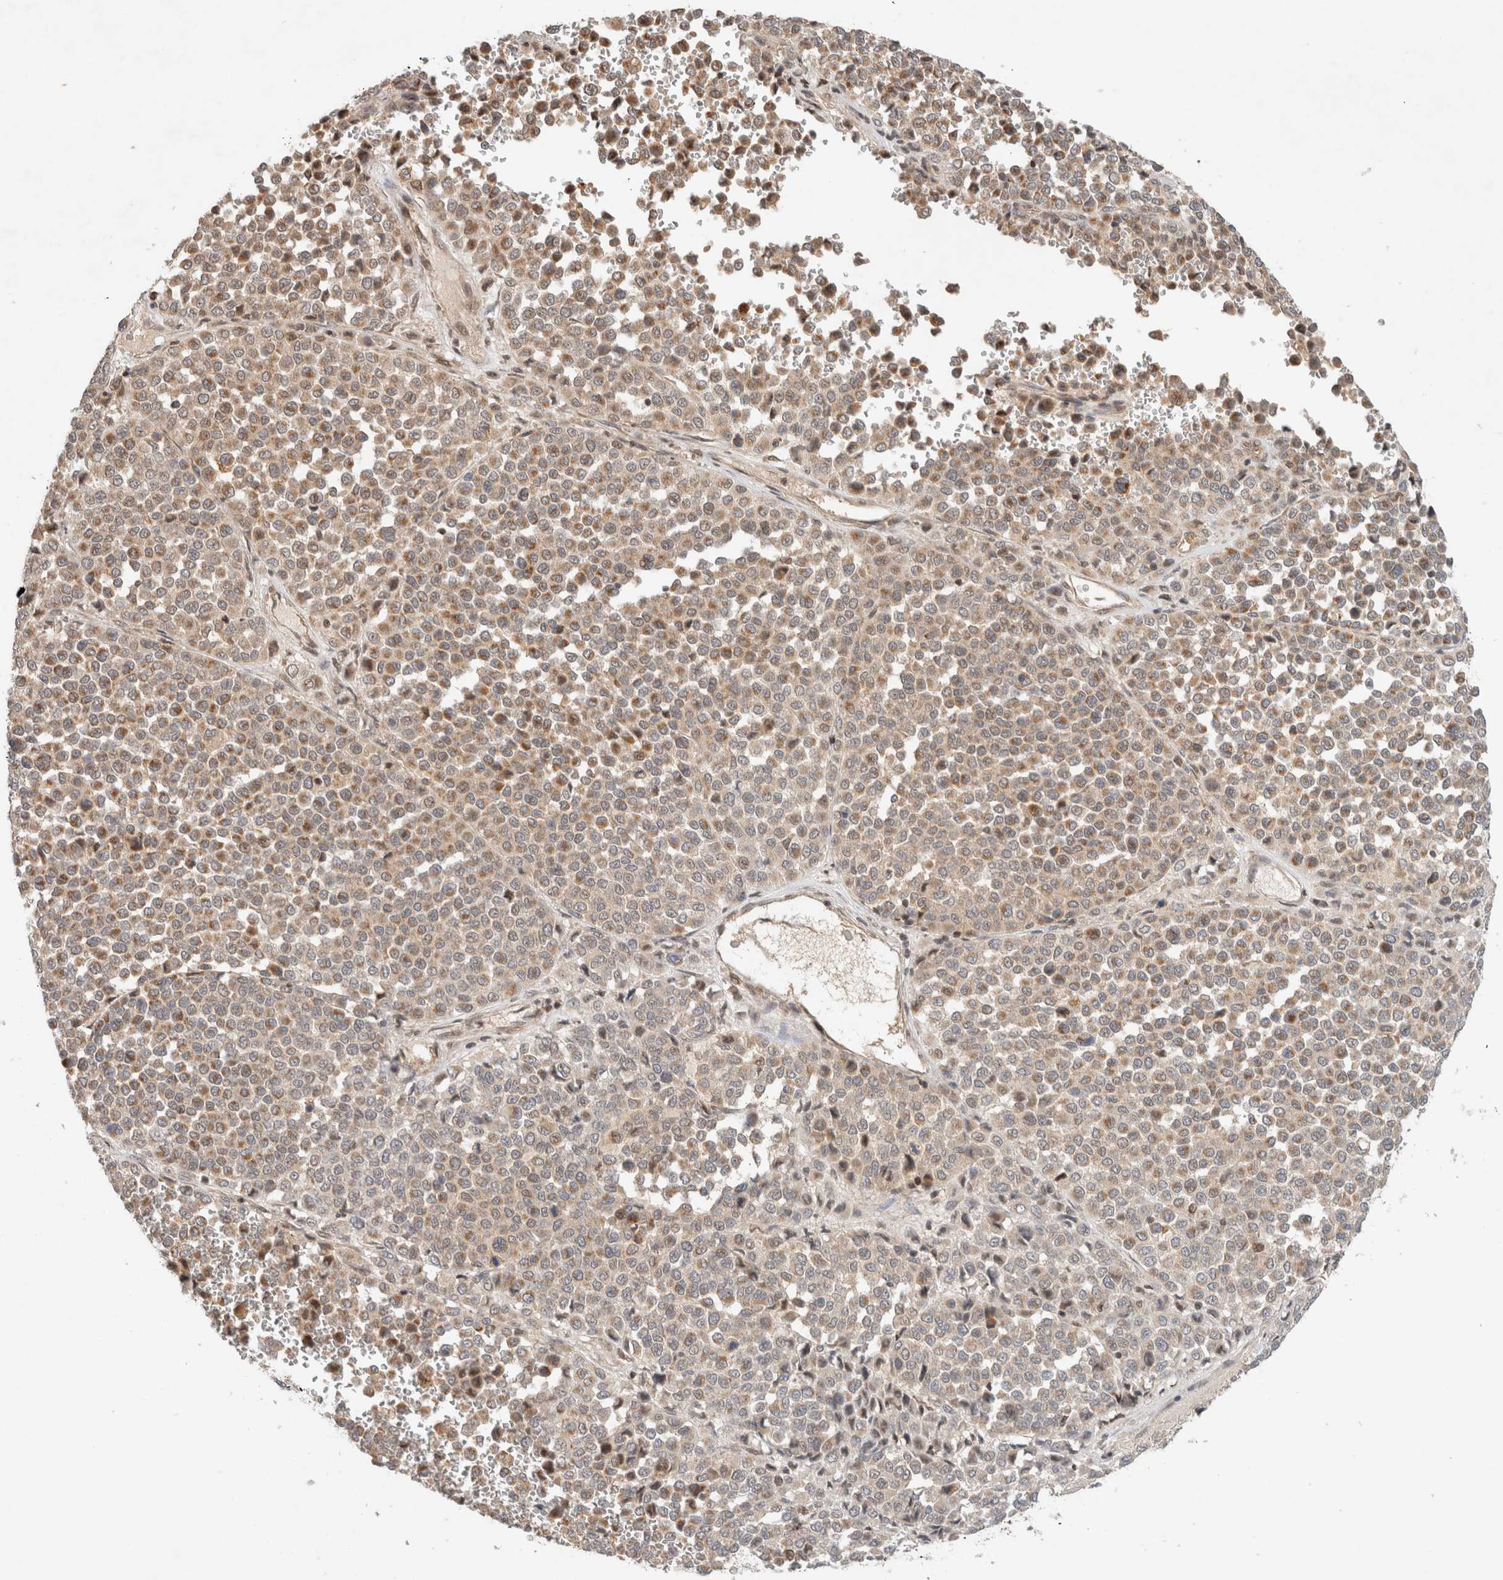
{"staining": {"intensity": "moderate", "quantity": ">75%", "location": "cytoplasmic/membranous"}, "tissue": "melanoma", "cell_type": "Tumor cells", "image_type": "cancer", "snomed": [{"axis": "morphology", "description": "Malignant melanoma, Metastatic site"}, {"axis": "topography", "description": "Pancreas"}], "caption": "Immunohistochemical staining of malignant melanoma (metastatic site) reveals medium levels of moderate cytoplasmic/membranous protein staining in approximately >75% of tumor cells.", "gene": "CAAP1", "patient": {"sex": "female", "age": 30}}